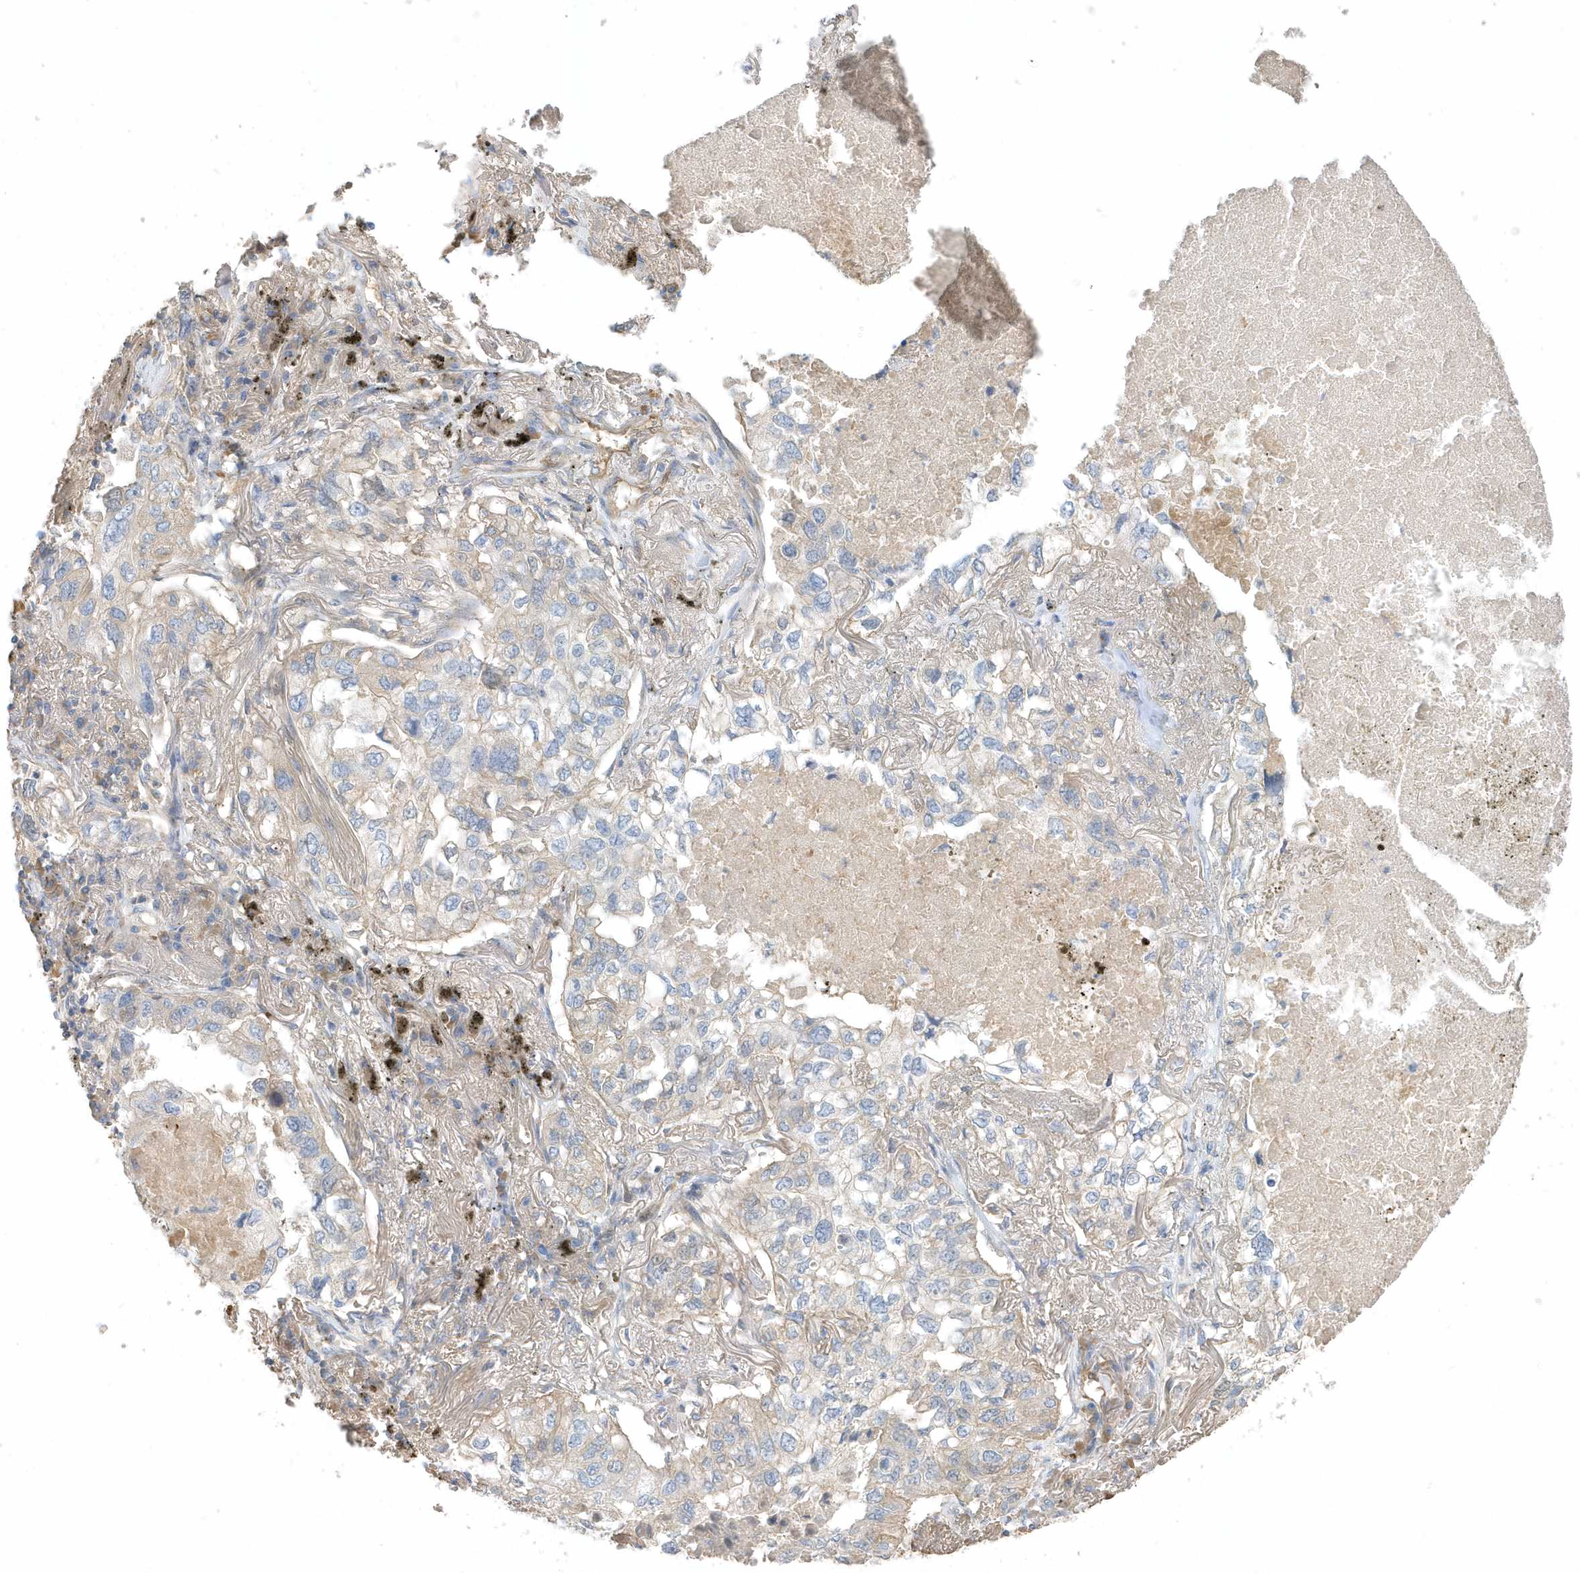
{"staining": {"intensity": "negative", "quantity": "none", "location": "none"}, "tissue": "lung cancer", "cell_type": "Tumor cells", "image_type": "cancer", "snomed": [{"axis": "morphology", "description": "Adenocarcinoma, NOS"}, {"axis": "topography", "description": "Lung"}], "caption": "The micrograph demonstrates no staining of tumor cells in lung adenocarcinoma.", "gene": "USP53", "patient": {"sex": "male", "age": 65}}